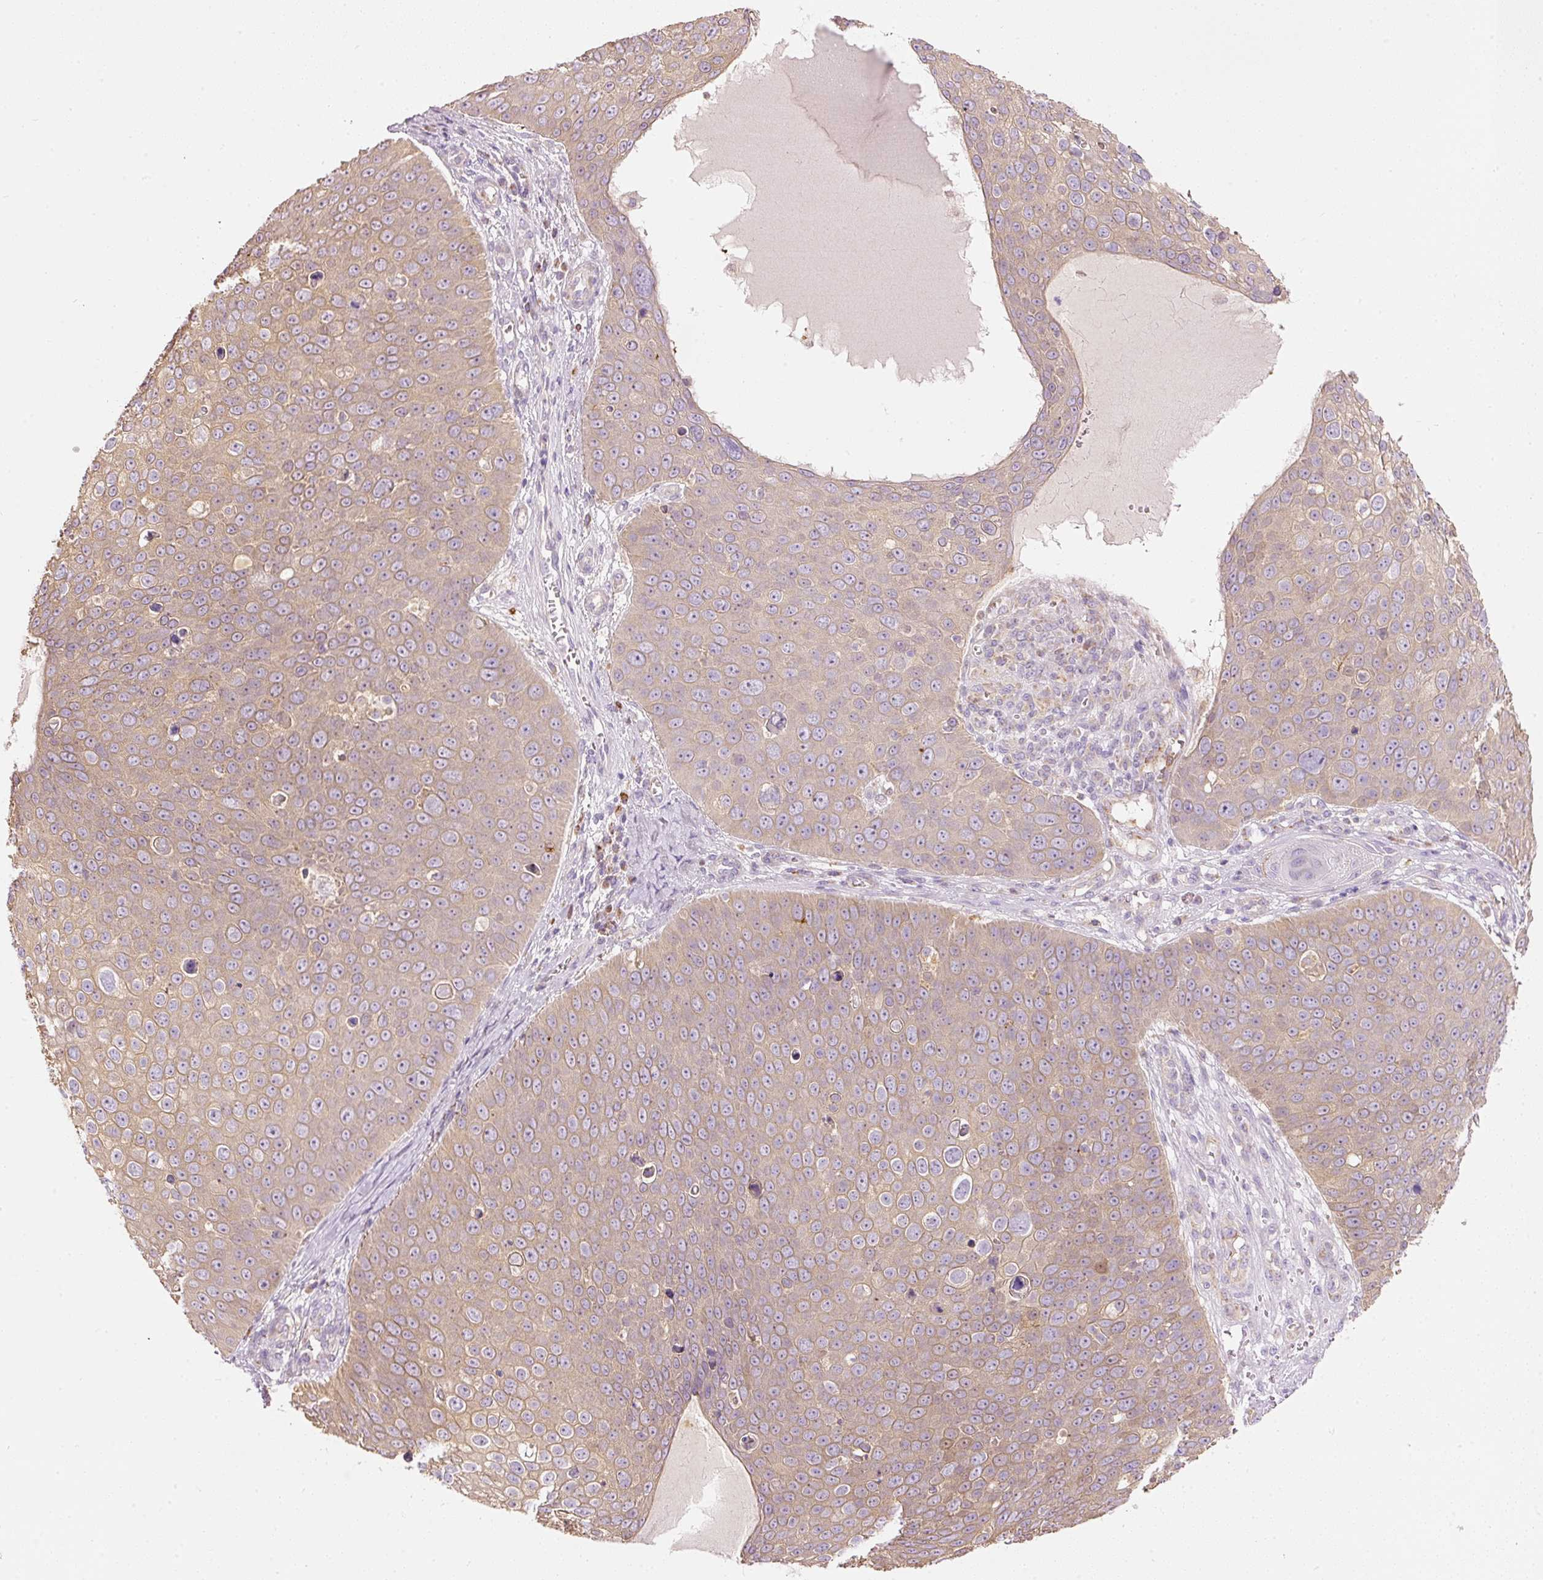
{"staining": {"intensity": "moderate", "quantity": ">75%", "location": "cytoplasmic/membranous"}, "tissue": "skin cancer", "cell_type": "Tumor cells", "image_type": "cancer", "snomed": [{"axis": "morphology", "description": "Squamous cell carcinoma, NOS"}, {"axis": "topography", "description": "Skin"}], "caption": "This micrograph reveals IHC staining of skin cancer, with medium moderate cytoplasmic/membranous expression in about >75% of tumor cells.", "gene": "MTHFD2", "patient": {"sex": "male", "age": 71}}